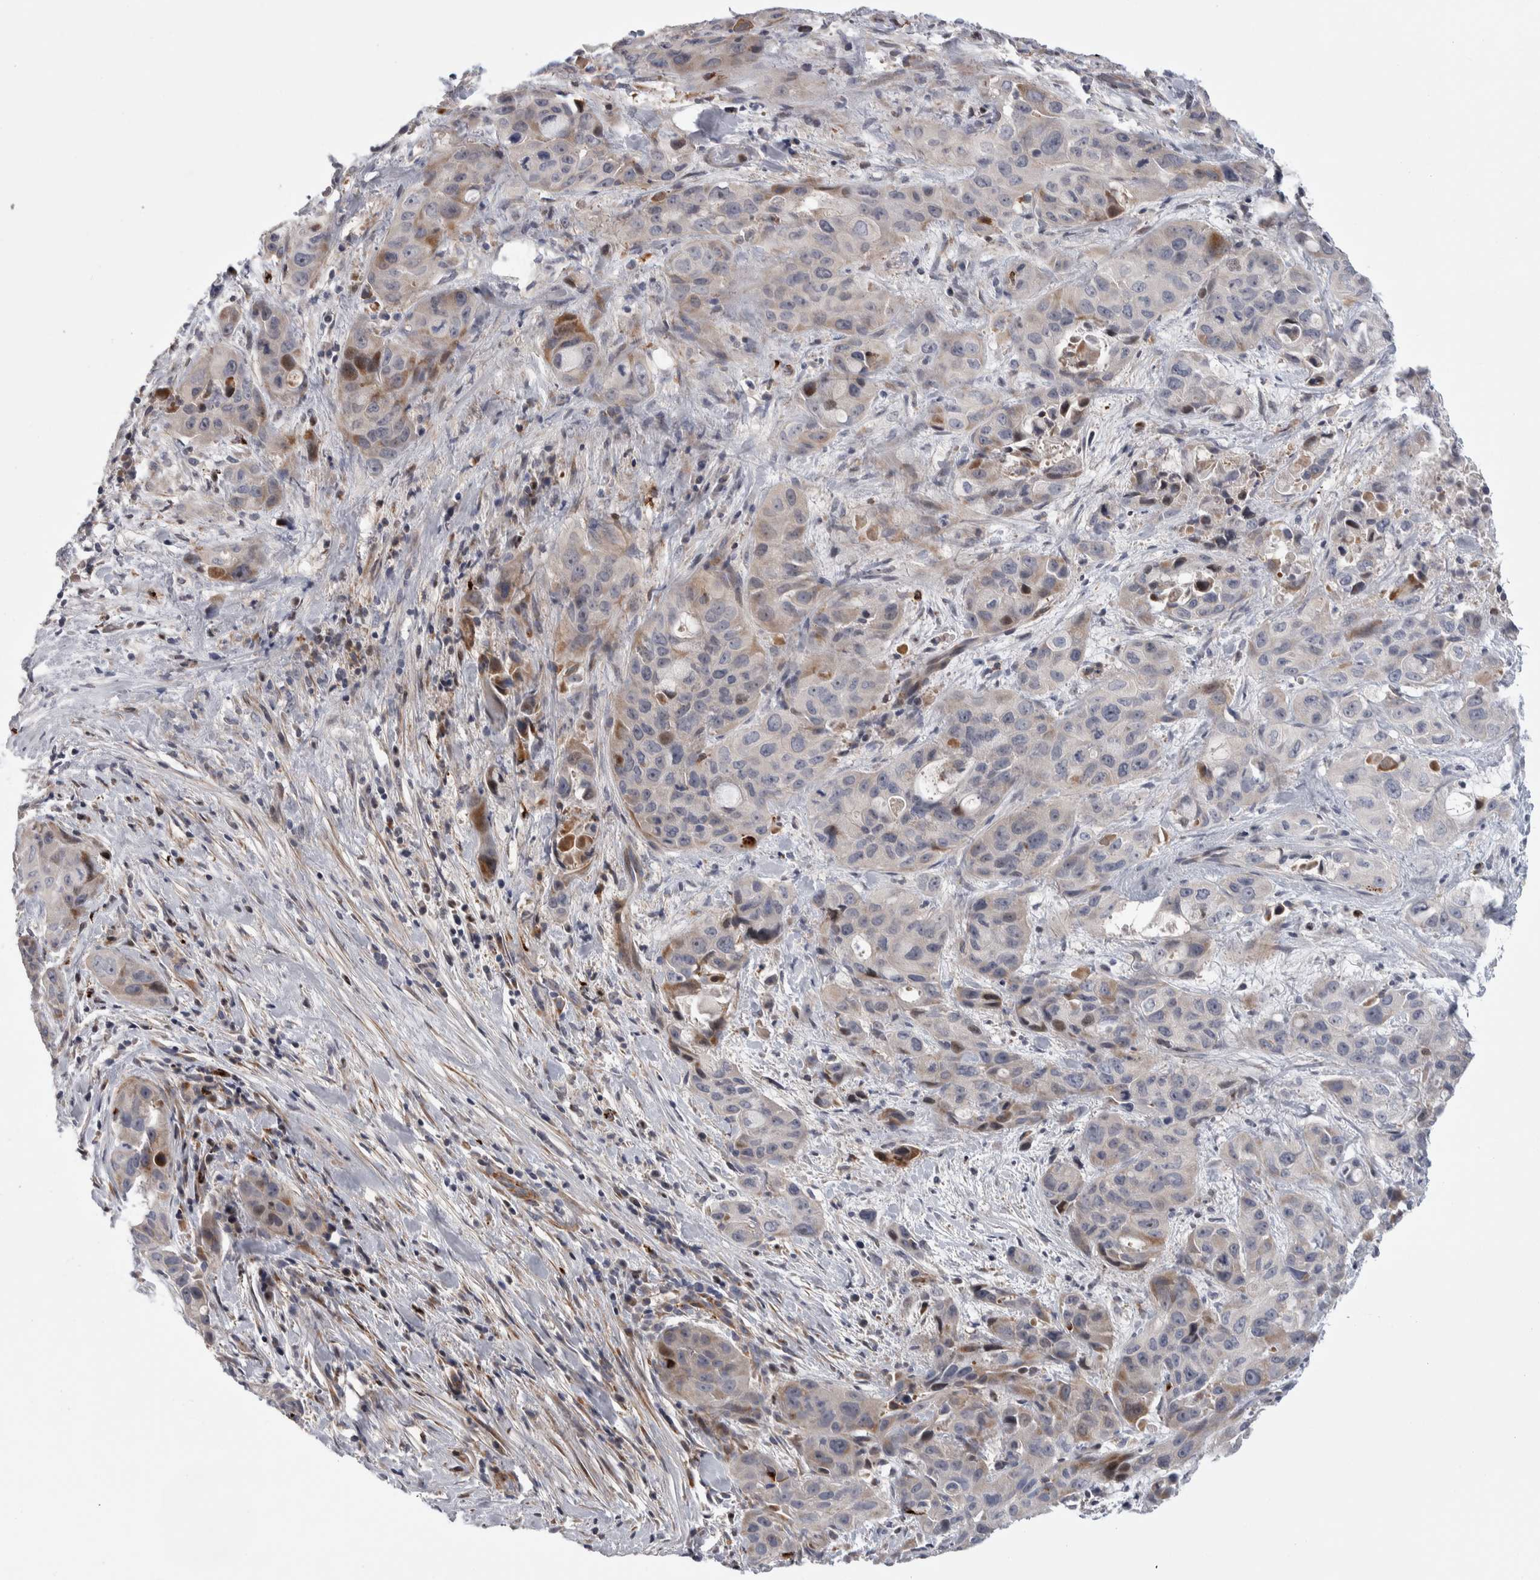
{"staining": {"intensity": "weak", "quantity": "<25%", "location": "cytoplasmic/membranous"}, "tissue": "pancreatic cancer", "cell_type": "Tumor cells", "image_type": "cancer", "snomed": [{"axis": "morphology", "description": "Adenocarcinoma, NOS"}, {"axis": "topography", "description": "Pancreas"}], "caption": "Immunohistochemistry of pancreatic cancer (adenocarcinoma) shows no expression in tumor cells.", "gene": "PSMG3", "patient": {"sex": "male", "age": 53}}